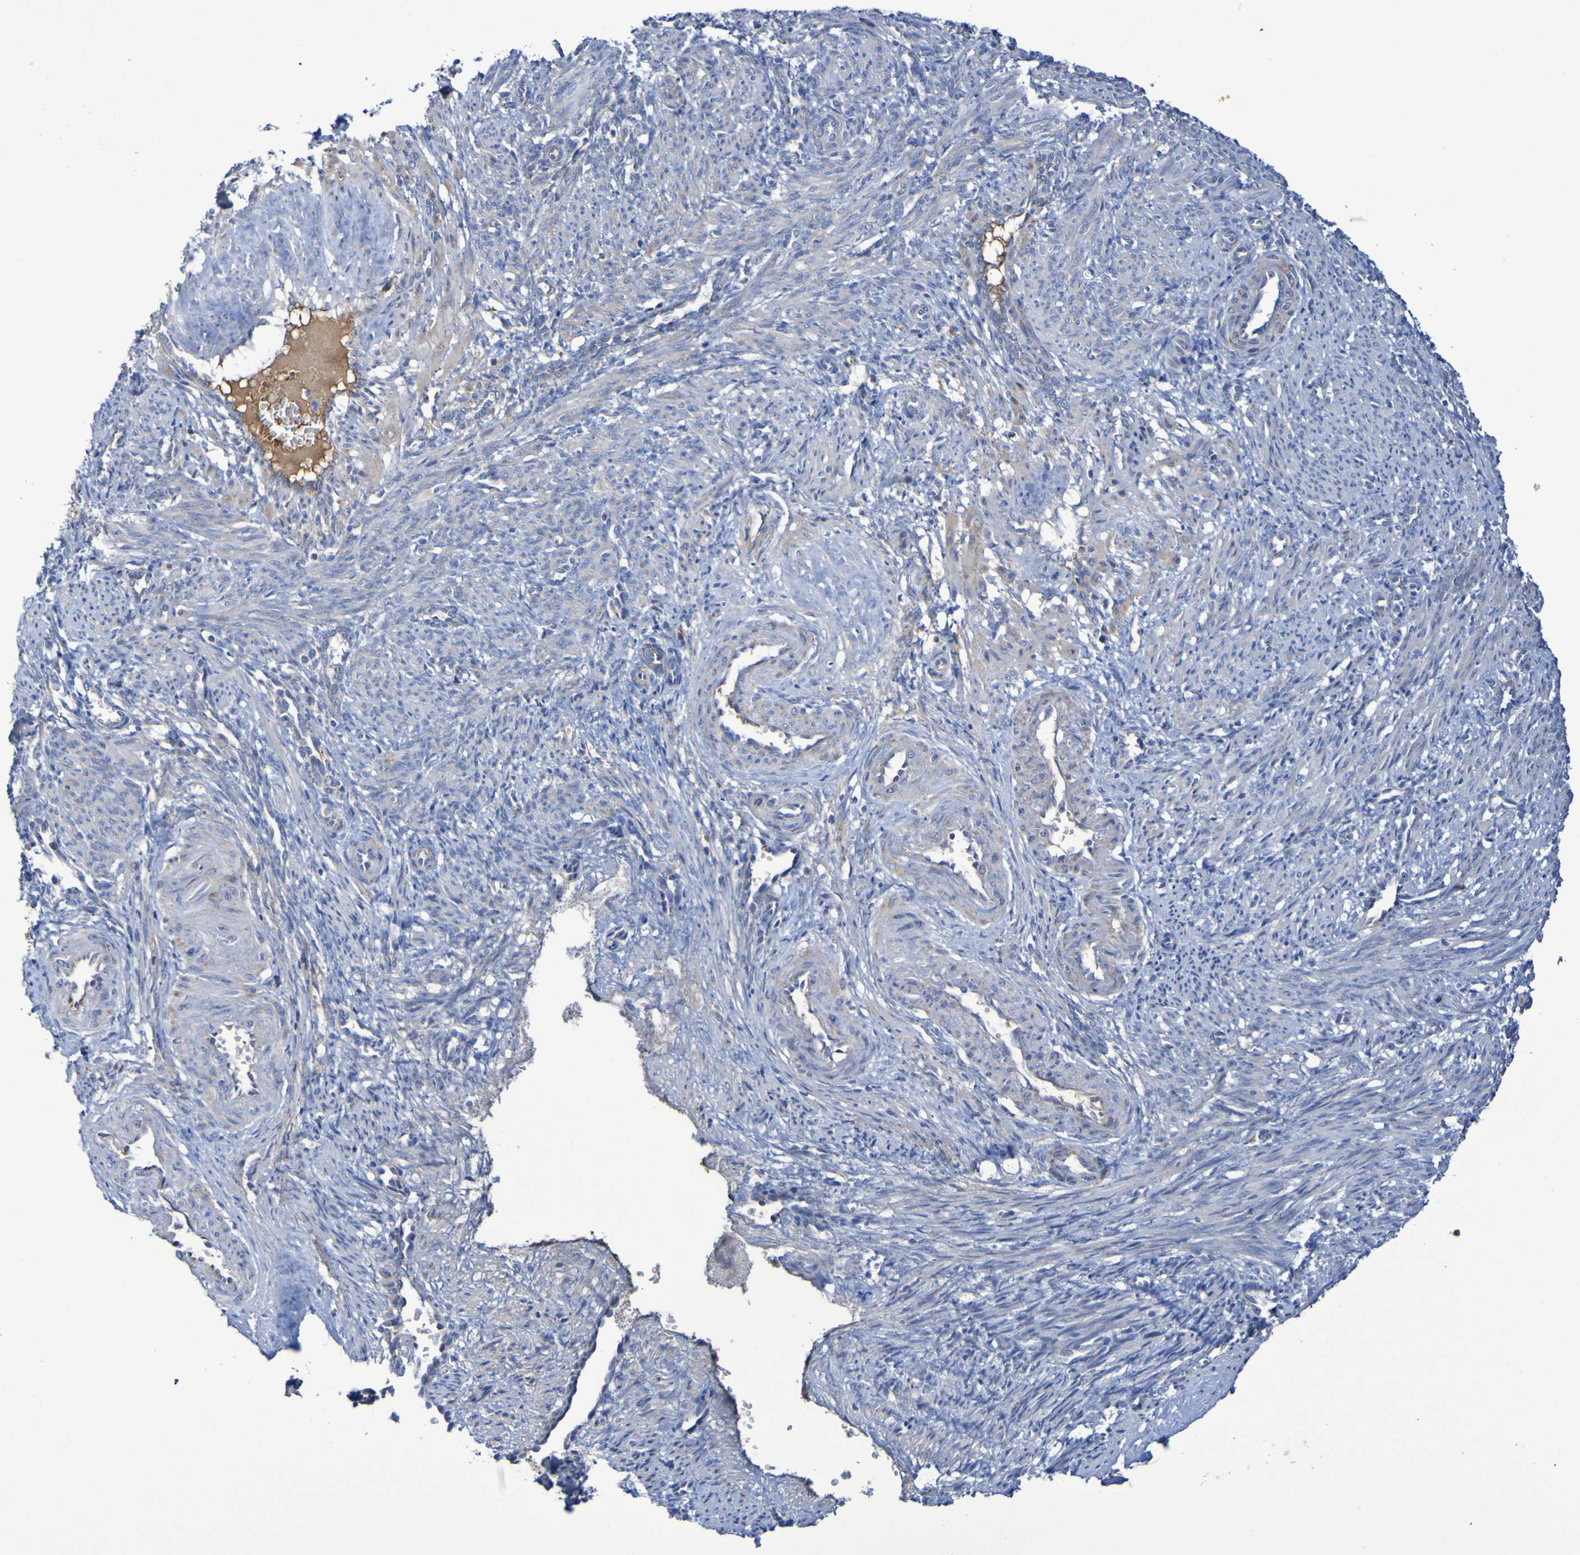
{"staining": {"intensity": "weak", "quantity": "<25%", "location": "cytoplasmic/membranous"}, "tissue": "smooth muscle", "cell_type": "Smooth muscle cells", "image_type": "normal", "snomed": [{"axis": "morphology", "description": "Normal tissue, NOS"}, {"axis": "topography", "description": "Endometrium"}], "caption": "Unremarkable smooth muscle was stained to show a protein in brown. There is no significant expression in smooth muscle cells. (Immunohistochemistry, brightfield microscopy, high magnification).", "gene": "CNTN2", "patient": {"sex": "female", "age": 33}}